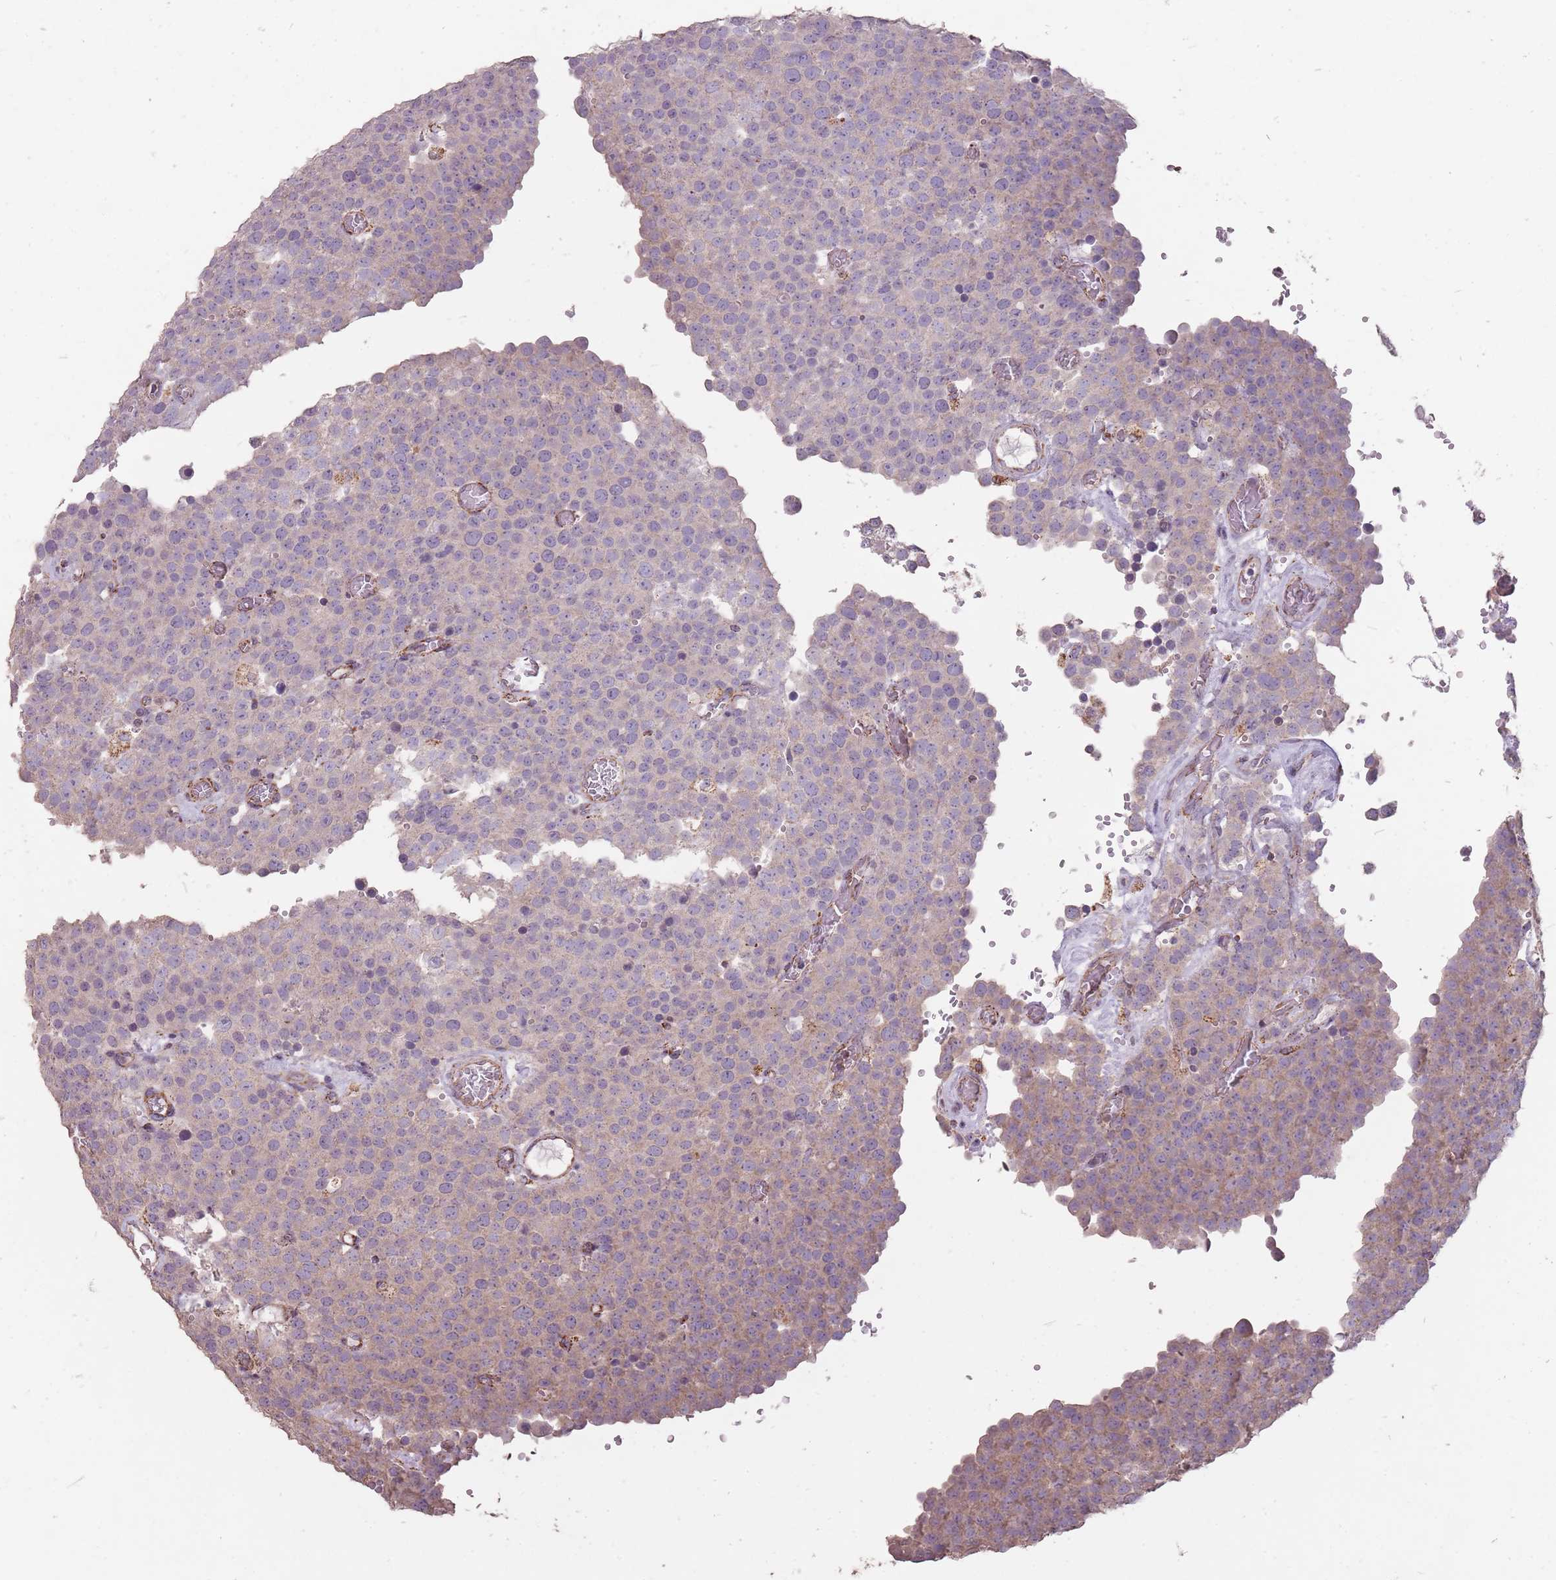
{"staining": {"intensity": "weak", "quantity": "<25%", "location": "cytoplasmic/membranous"}, "tissue": "testis cancer", "cell_type": "Tumor cells", "image_type": "cancer", "snomed": [{"axis": "morphology", "description": "Normal tissue, NOS"}, {"axis": "morphology", "description": "Seminoma, NOS"}, {"axis": "topography", "description": "Testis"}], "caption": "Immunohistochemistry of testis seminoma demonstrates no positivity in tumor cells. The staining was performed using DAB (3,3'-diaminobenzidine) to visualize the protein expression in brown, while the nuclei were stained in blue with hematoxylin (Magnification: 20x).", "gene": "CNOT8", "patient": {"sex": "male", "age": 71}}